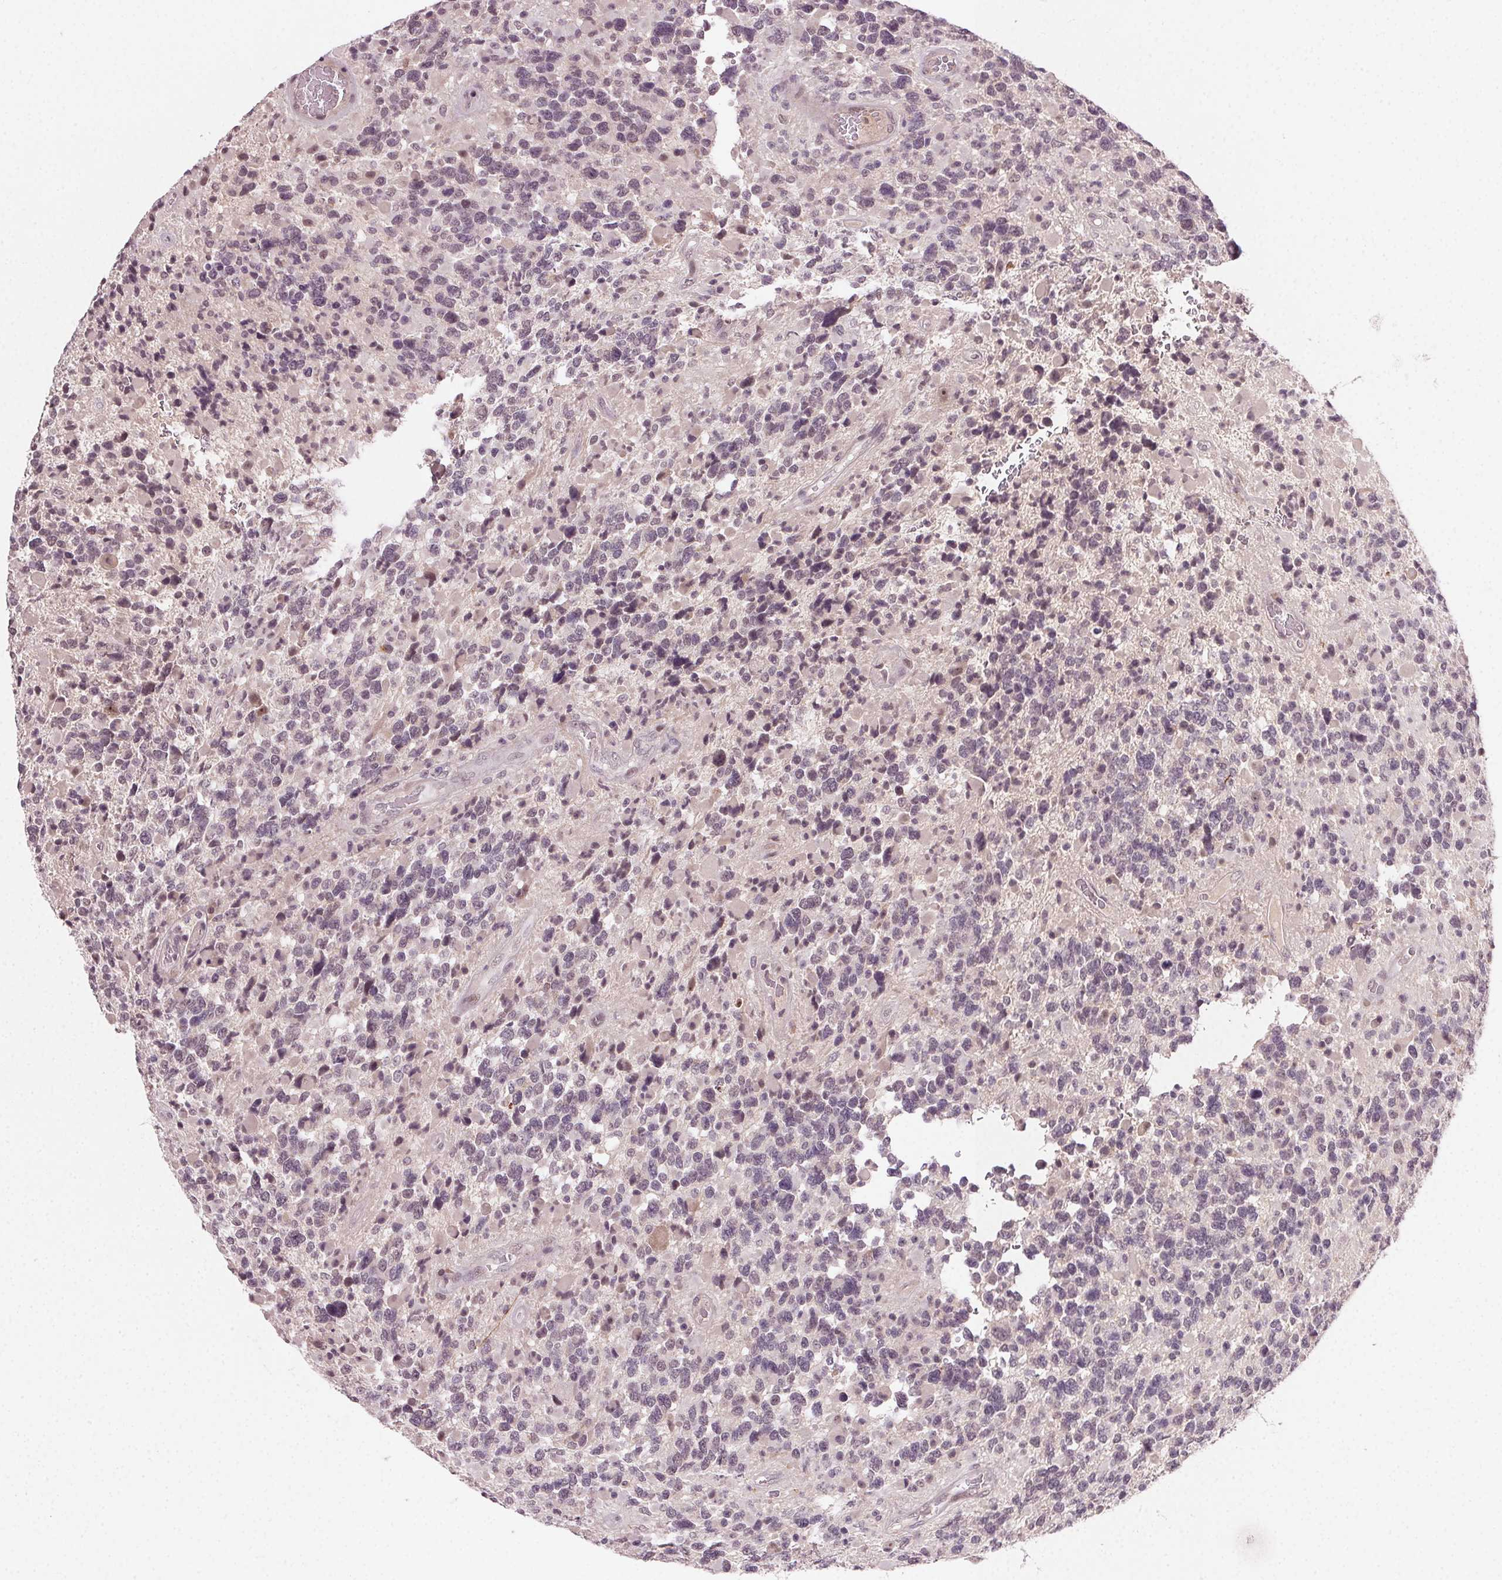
{"staining": {"intensity": "negative", "quantity": "none", "location": "none"}, "tissue": "glioma", "cell_type": "Tumor cells", "image_type": "cancer", "snomed": [{"axis": "morphology", "description": "Glioma, malignant, High grade"}, {"axis": "topography", "description": "Brain"}], "caption": "Image shows no significant protein expression in tumor cells of malignant glioma (high-grade). (DAB immunohistochemistry (IHC) with hematoxylin counter stain).", "gene": "TUB", "patient": {"sex": "female", "age": 40}}